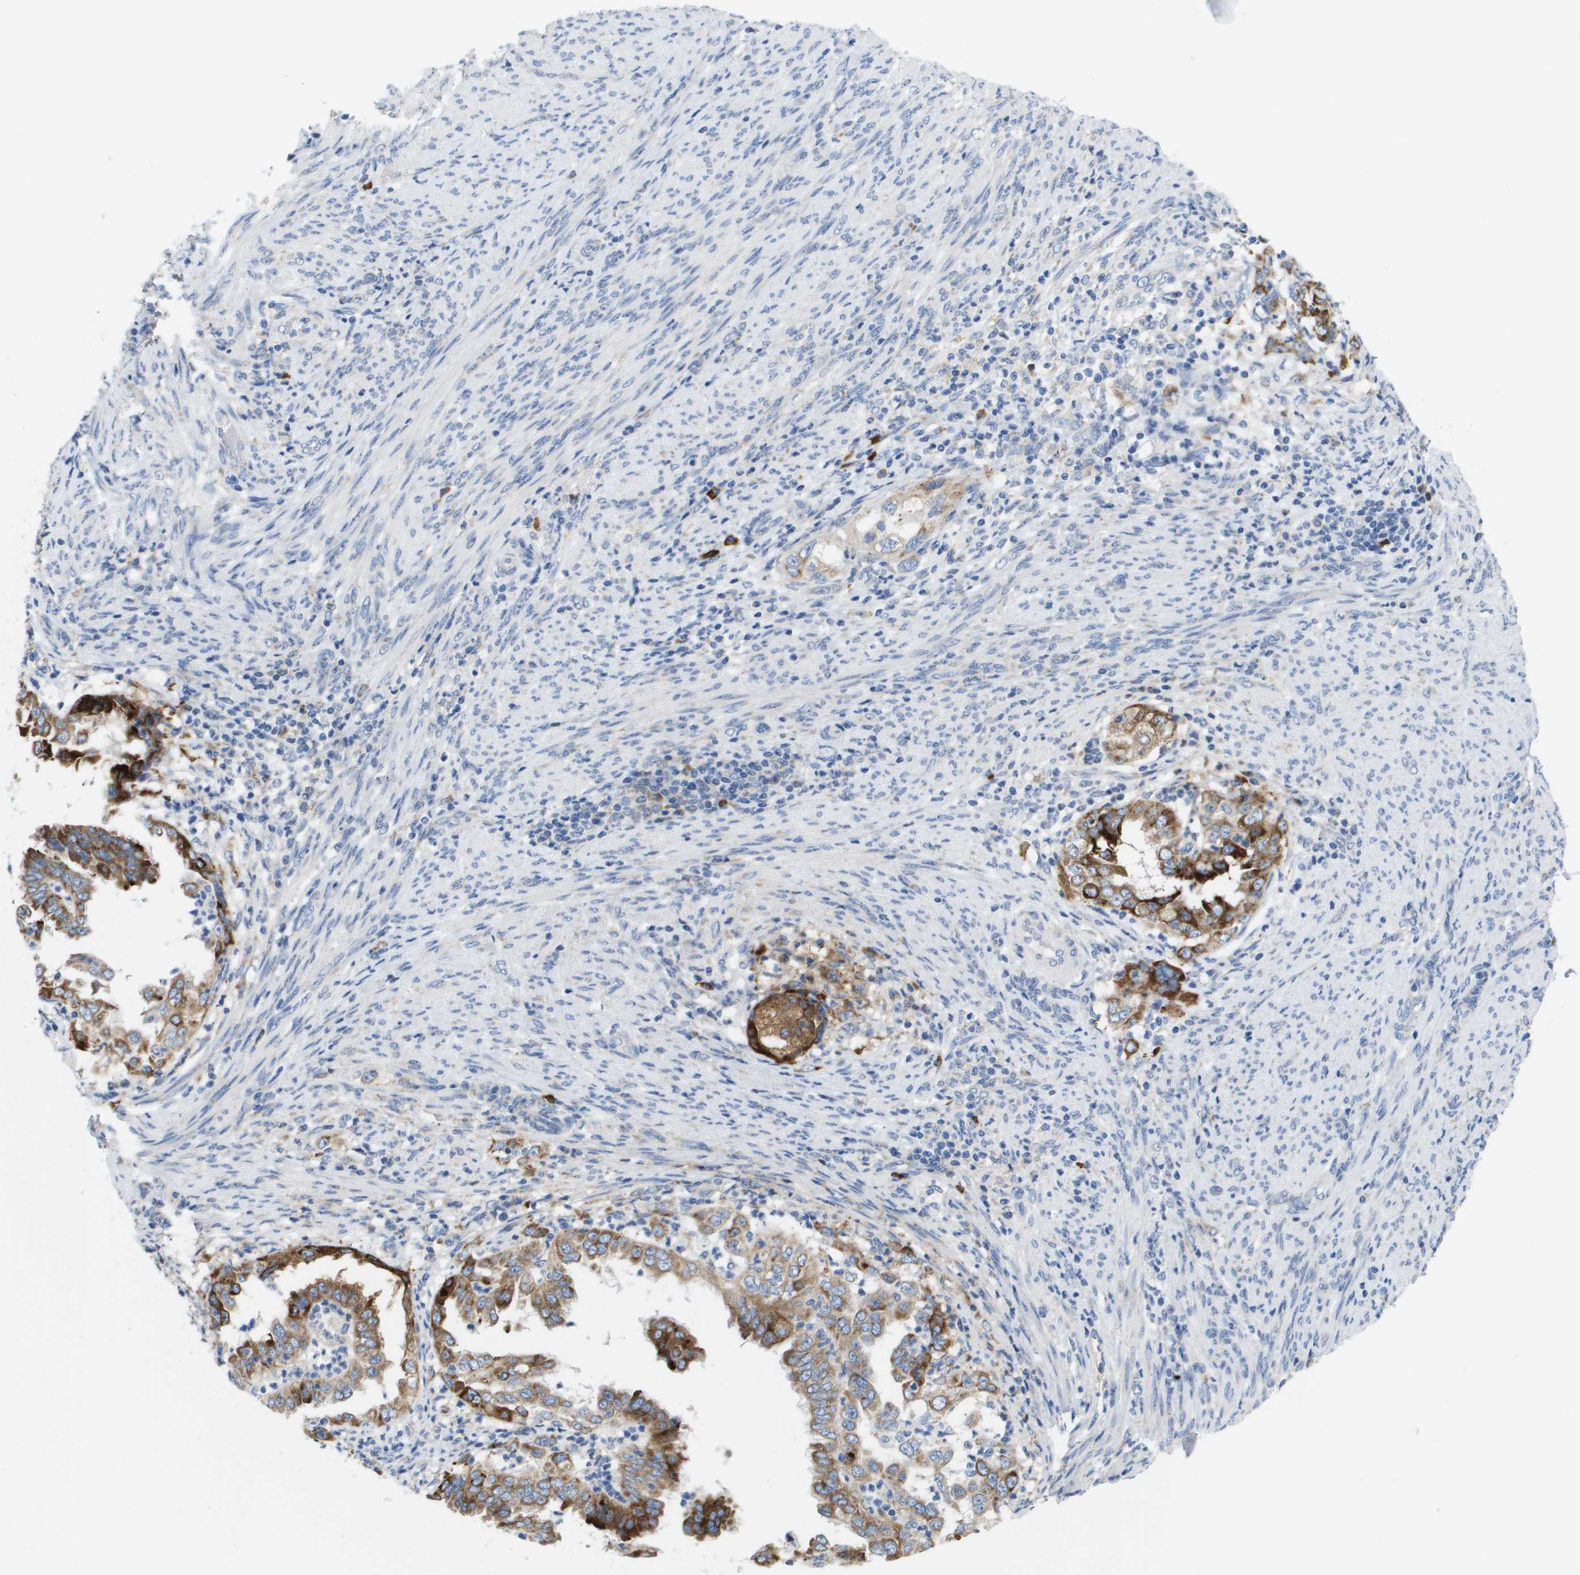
{"staining": {"intensity": "moderate", "quantity": ">75%", "location": "cytoplasmic/membranous"}, "tissue": "endometrial cancer", "cell_type": "Tumor cells", "image_type": "cancer", "snomed": [{"axis": "morphology", "description": "Adenocarcinoma, NOS"}, {"axis": "topography", "description": "Endometrium"}], "caption": "This image demonstrates endometrial adenocarcinoma stained with immunohistochemistry (IHC) to label a protein in brown. The cytoplasmic/membranous of tumor cells show moderate positivity for the protein. Nuclei are counter-stained blue.", "gene": "CD3G", "patient": {"sex": "female", "age": 85}}